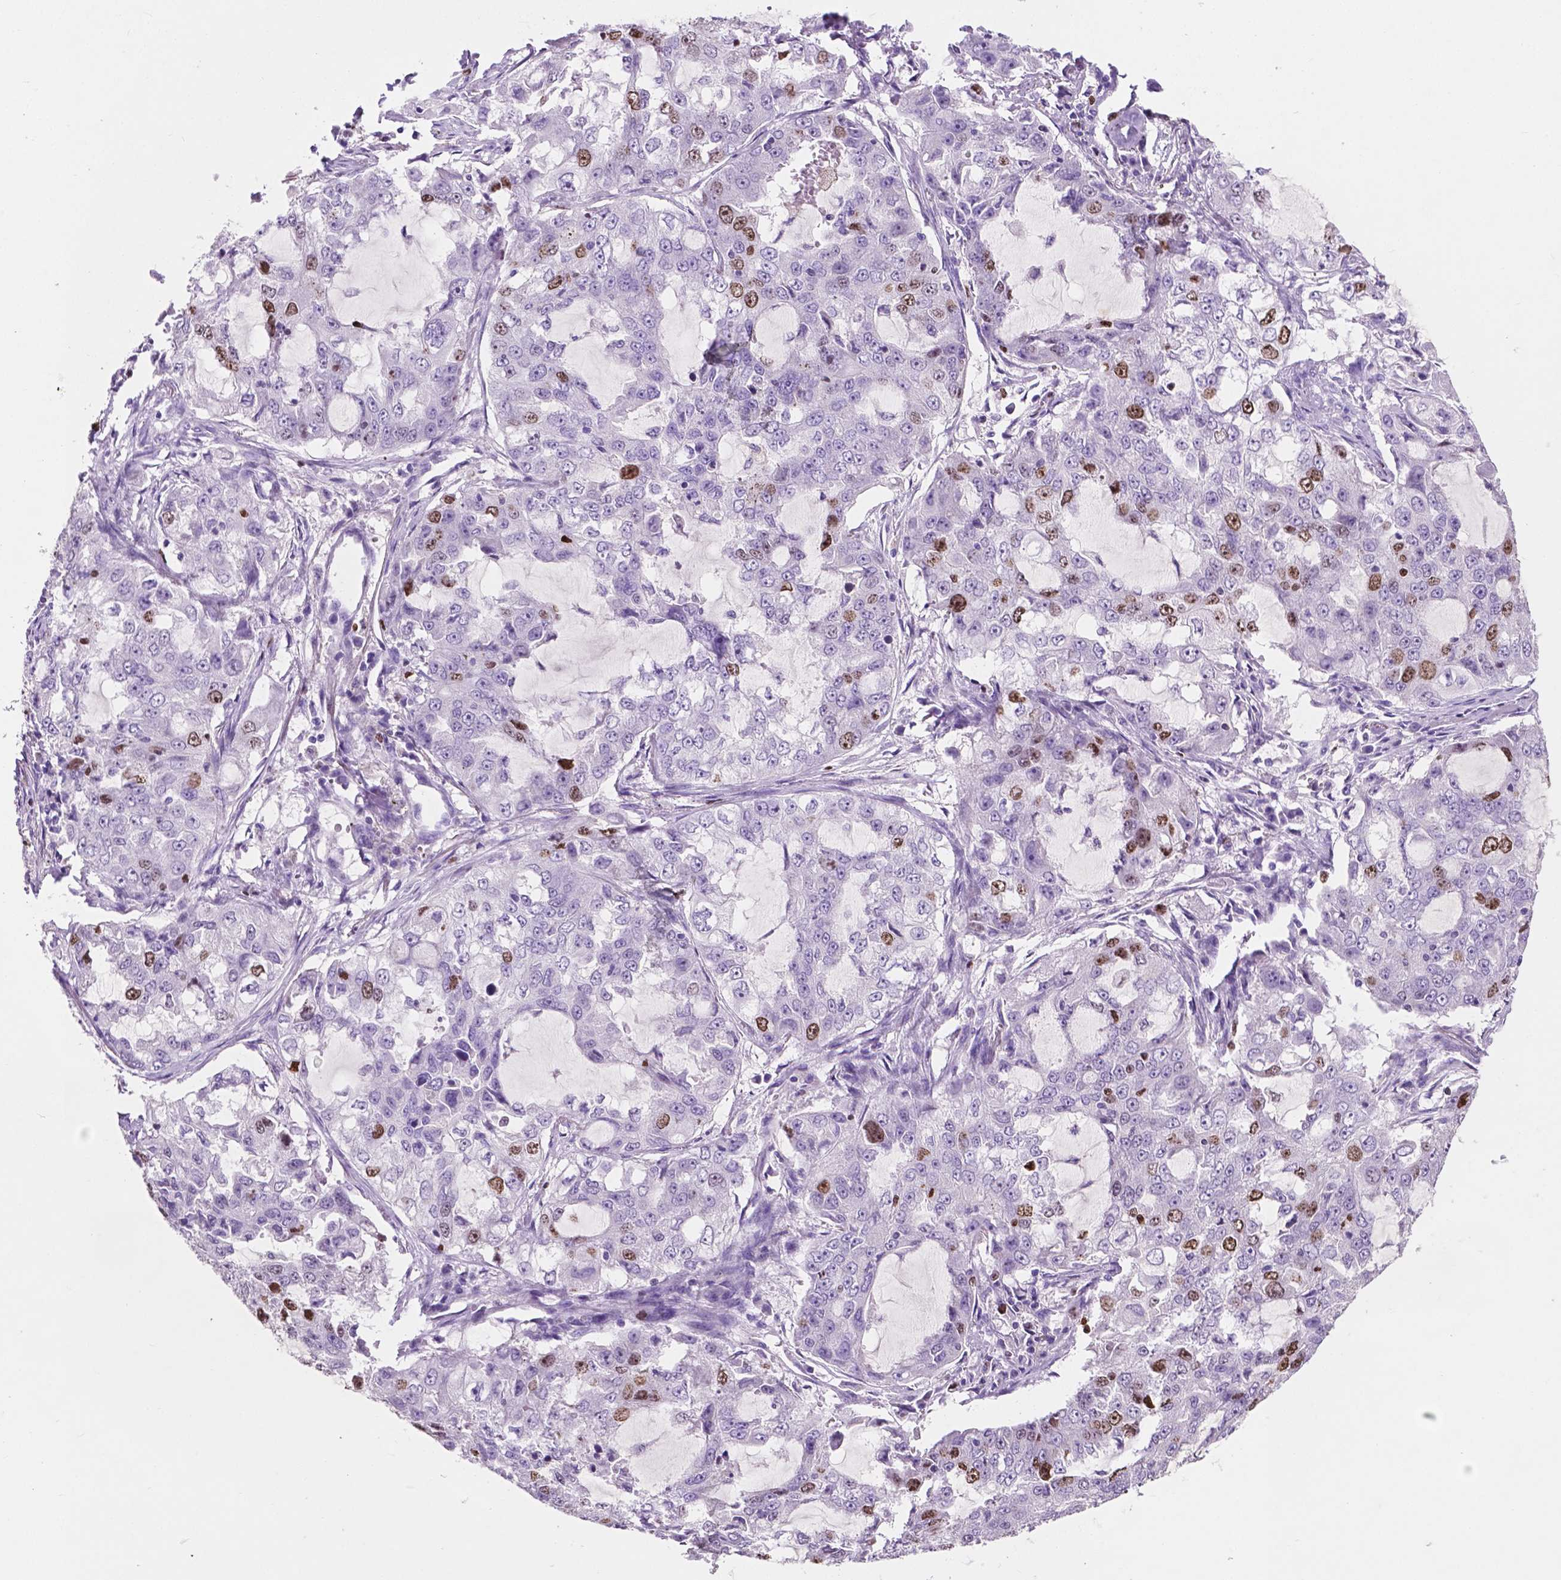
{"staining": {"intensity": "moderate", "quantity": "25%-75%", "location": "nuclear"}, "tissue": "lung cancer", "cell_type": "Tumor cells", "image_type": "cancer", "snomed": [{"axis": "morphology", "description": "Adenocarcinoma, NOS"}, {"axis": "topography", "description": "Lung"}], "caption": "This histopathology image reveals immunohistochemistry staining of human lung cancer (adenocarcinoma), with medium moderate nuclear staining in about 25%-75% of tumor cells.", "gene": "SIAH2", "patient": {"sex": "female", "age": 61}}